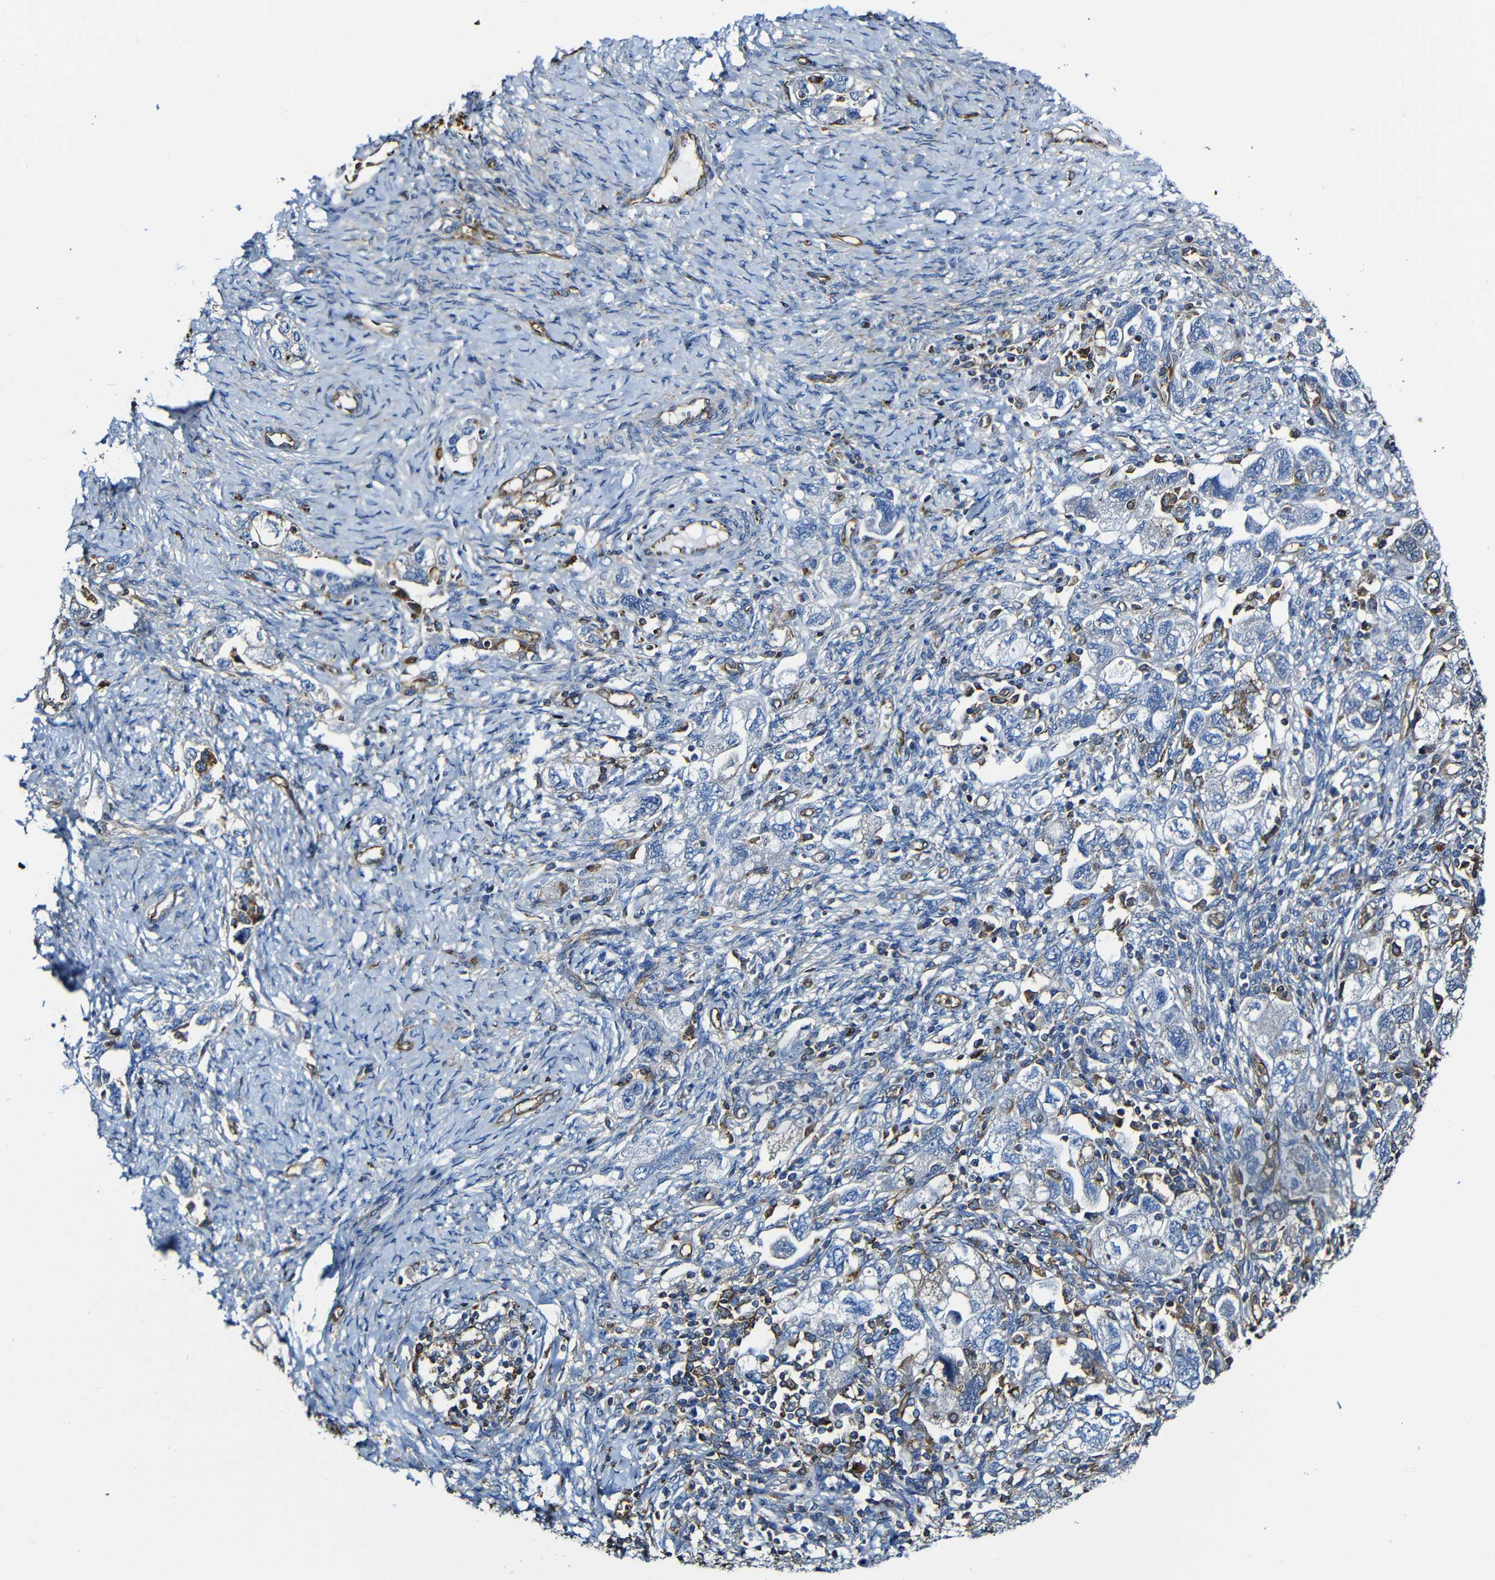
{"staining": {"intensity": "negative", "quantity": "none", "location": "none"}, "tissue": "ovarian cancer", "cell_type": "Tumor cells", "image_type": "cancer", "snomed": [{"axis": "morphology", "description": "Carcinoma, NOS"}, {"axis": "morphology", "description": "Cystadenocarcinoma, serous, NOS"}, {"axis": "topography", "description": "Ovary"}], "caption": "Serous cystadenocarcinoma (ovarian) was stained to show a protein in brown. There is no significant expression in tumor cells.", "gene": "MSN", "patient": {"sex": "female", "age": 69}}